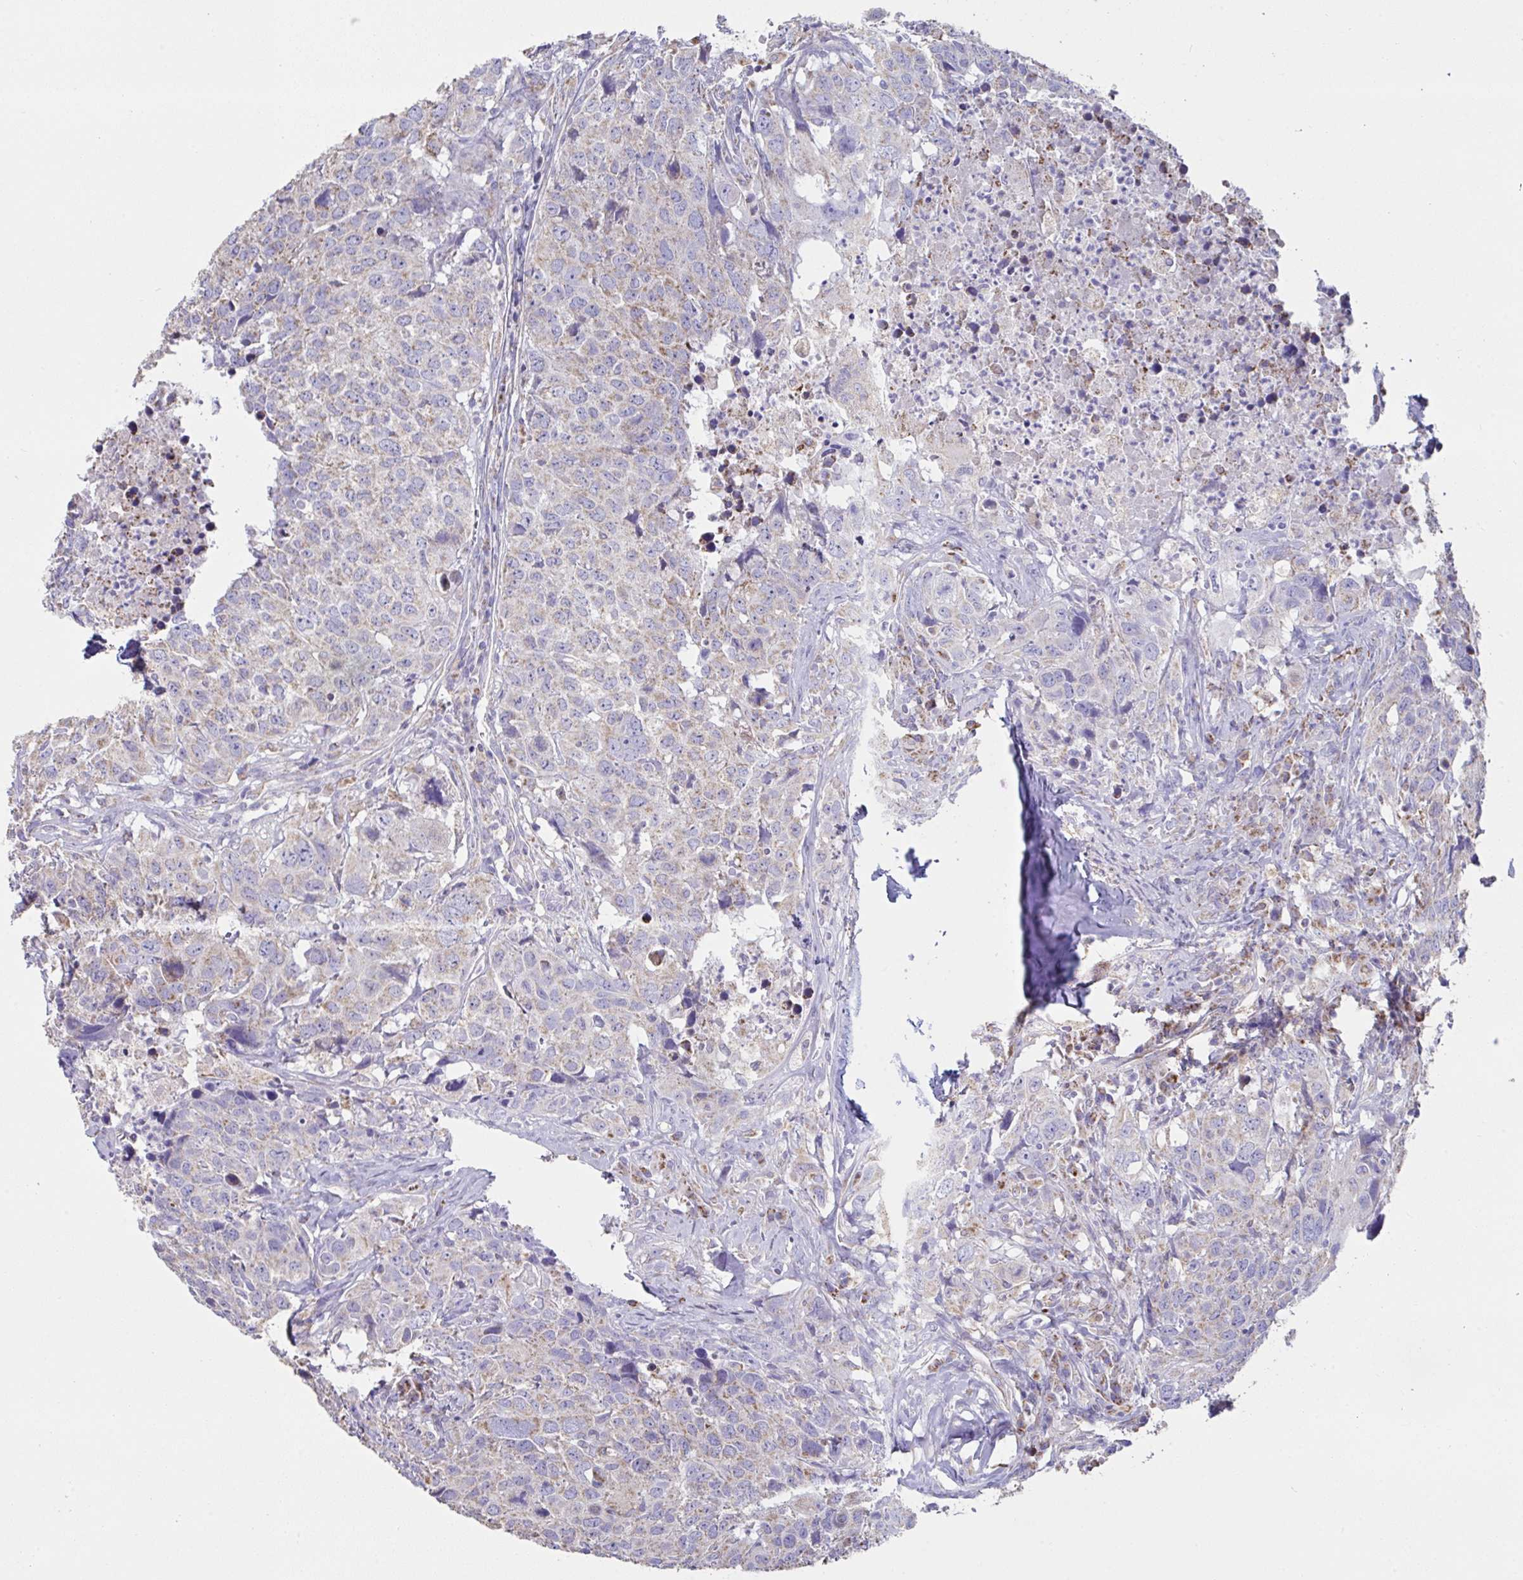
{"staining": {"intensity": "moderate", "quantity": "<25%", "location": "cytoplasmic/membranous"}, "tissue": "head and neck cancer", "cell_type": "Tumor cells", "image_type": "cancer", "snomed": [{"axis": "morphology", "description": "Normal tissue, NOS"}, {"axis": "morphology", "description": "Squamous cell carcinoma, NOS"}, {"axis": "topography", "description": "Skeletal muscle"}, {"axis": "topography", "description": "Vascular tissue"}, {"axis": "topography", "description": "Peripheral nerve tissue"}, {"axis": "topography", "description": "Head-Neck"}], "caption": "This is a histology image of immunohistochemistry (IHC) staining of squamous cell carcinoma (head and neck), which shows moderate positivity in the cytoplasmic/membranous of tumor cells.", "gene": "DOK7", "patient": {"sex": "male", "age": 66}}